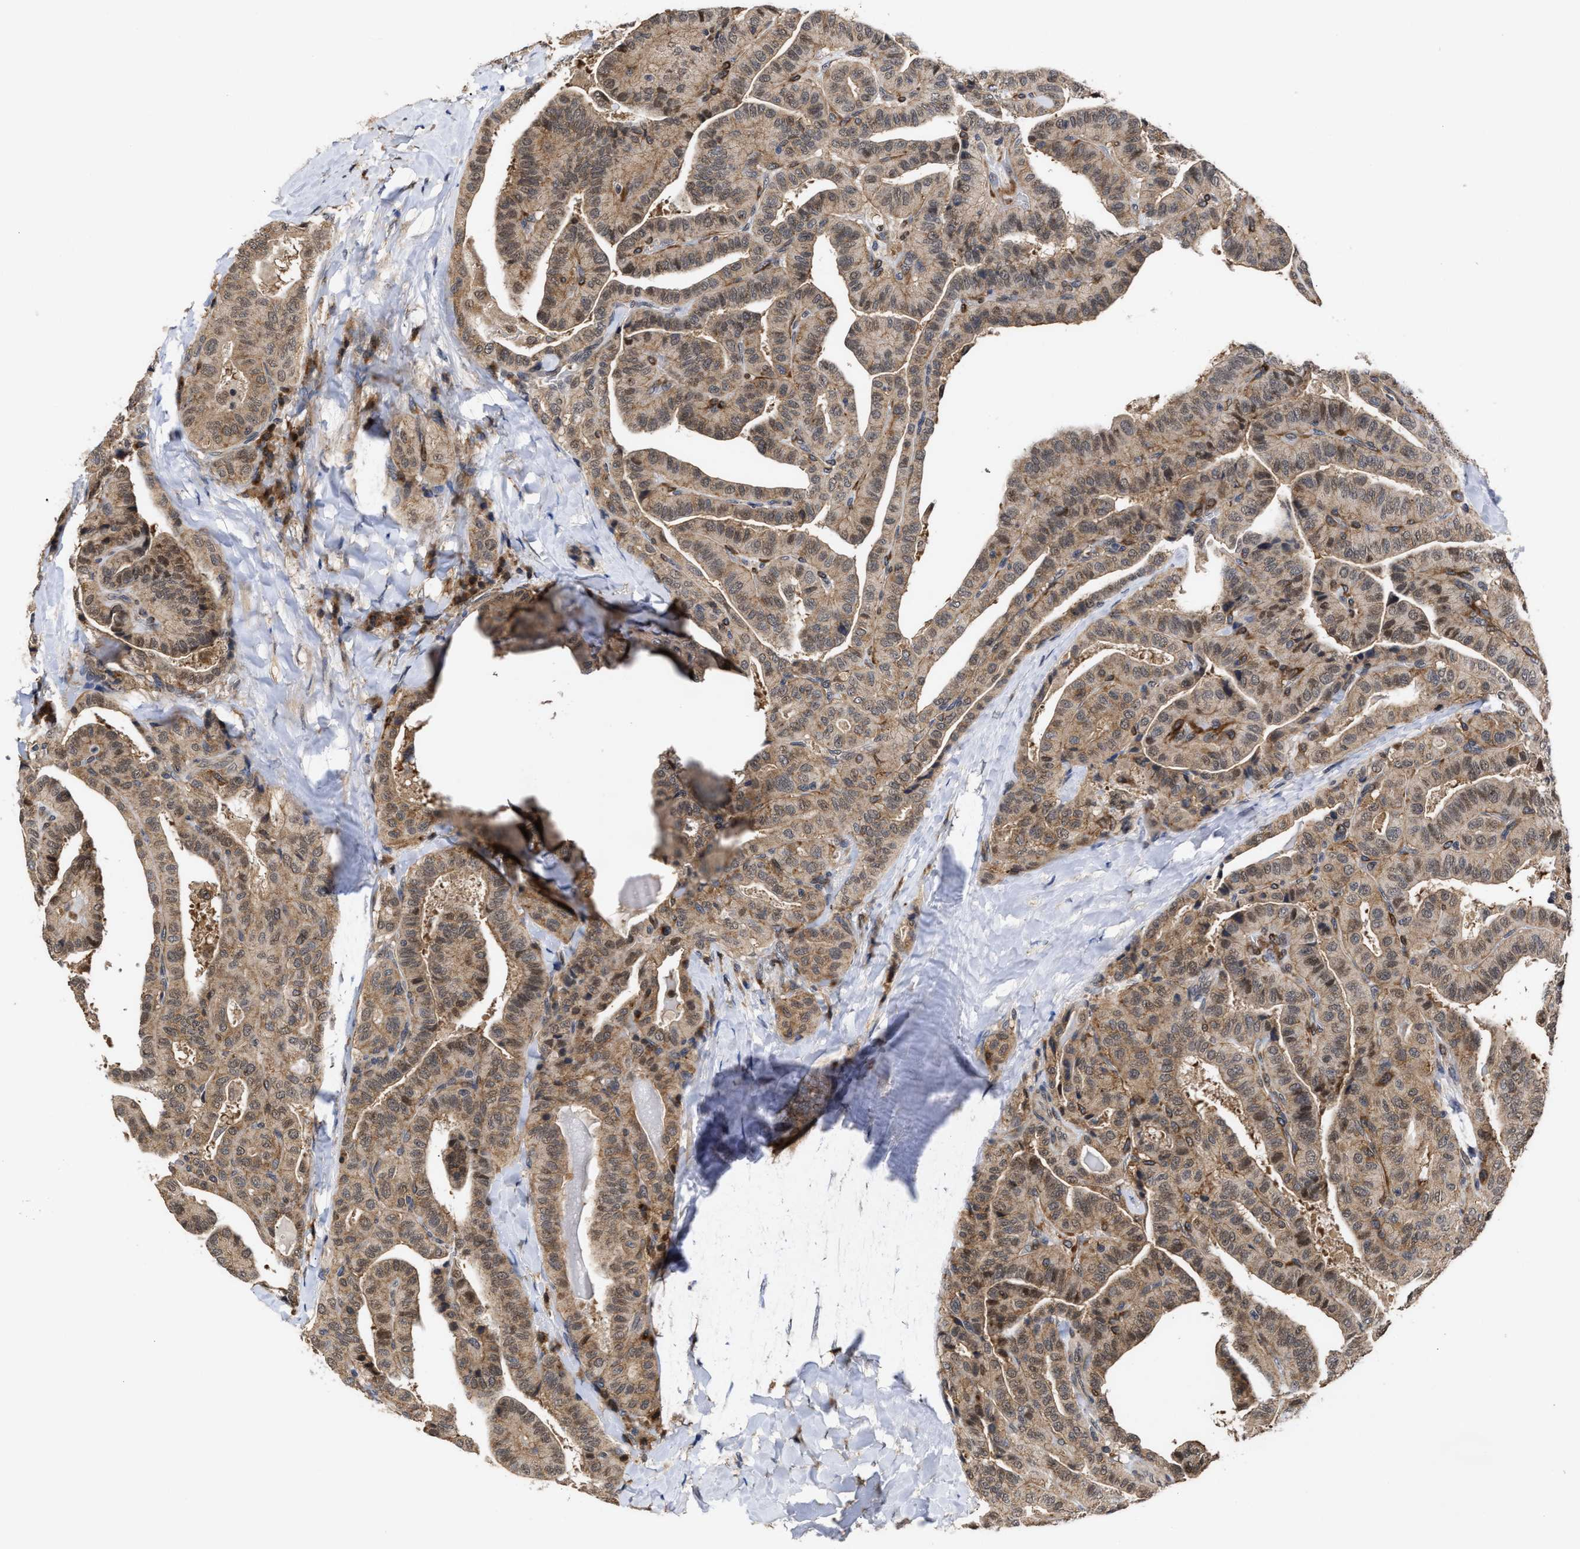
{"staining": {"intensity": "moderate", "quantity": ">75%", "location": "cytoplasmic/membranous"}, "tissue": "thyroid cancer", "cell_type": "Tumor cells", "image_type": "cancer", "snomed": [{"axis": "morphology", "description": "Papillary adenocarcinoma, NOS"}, {"axis": "topography", "description": "Thyroid gland"}], "caption": "Thyroid cancer stained with DAB (3,3'-diaminobenzidine) immunohistochemistry exhibits medium levels of moderate cytoplasmic/membranous expression in approximately >75% of tumor cells.", "gene": "CLIP2", "patient": {"sex": "male", "age": 77}}